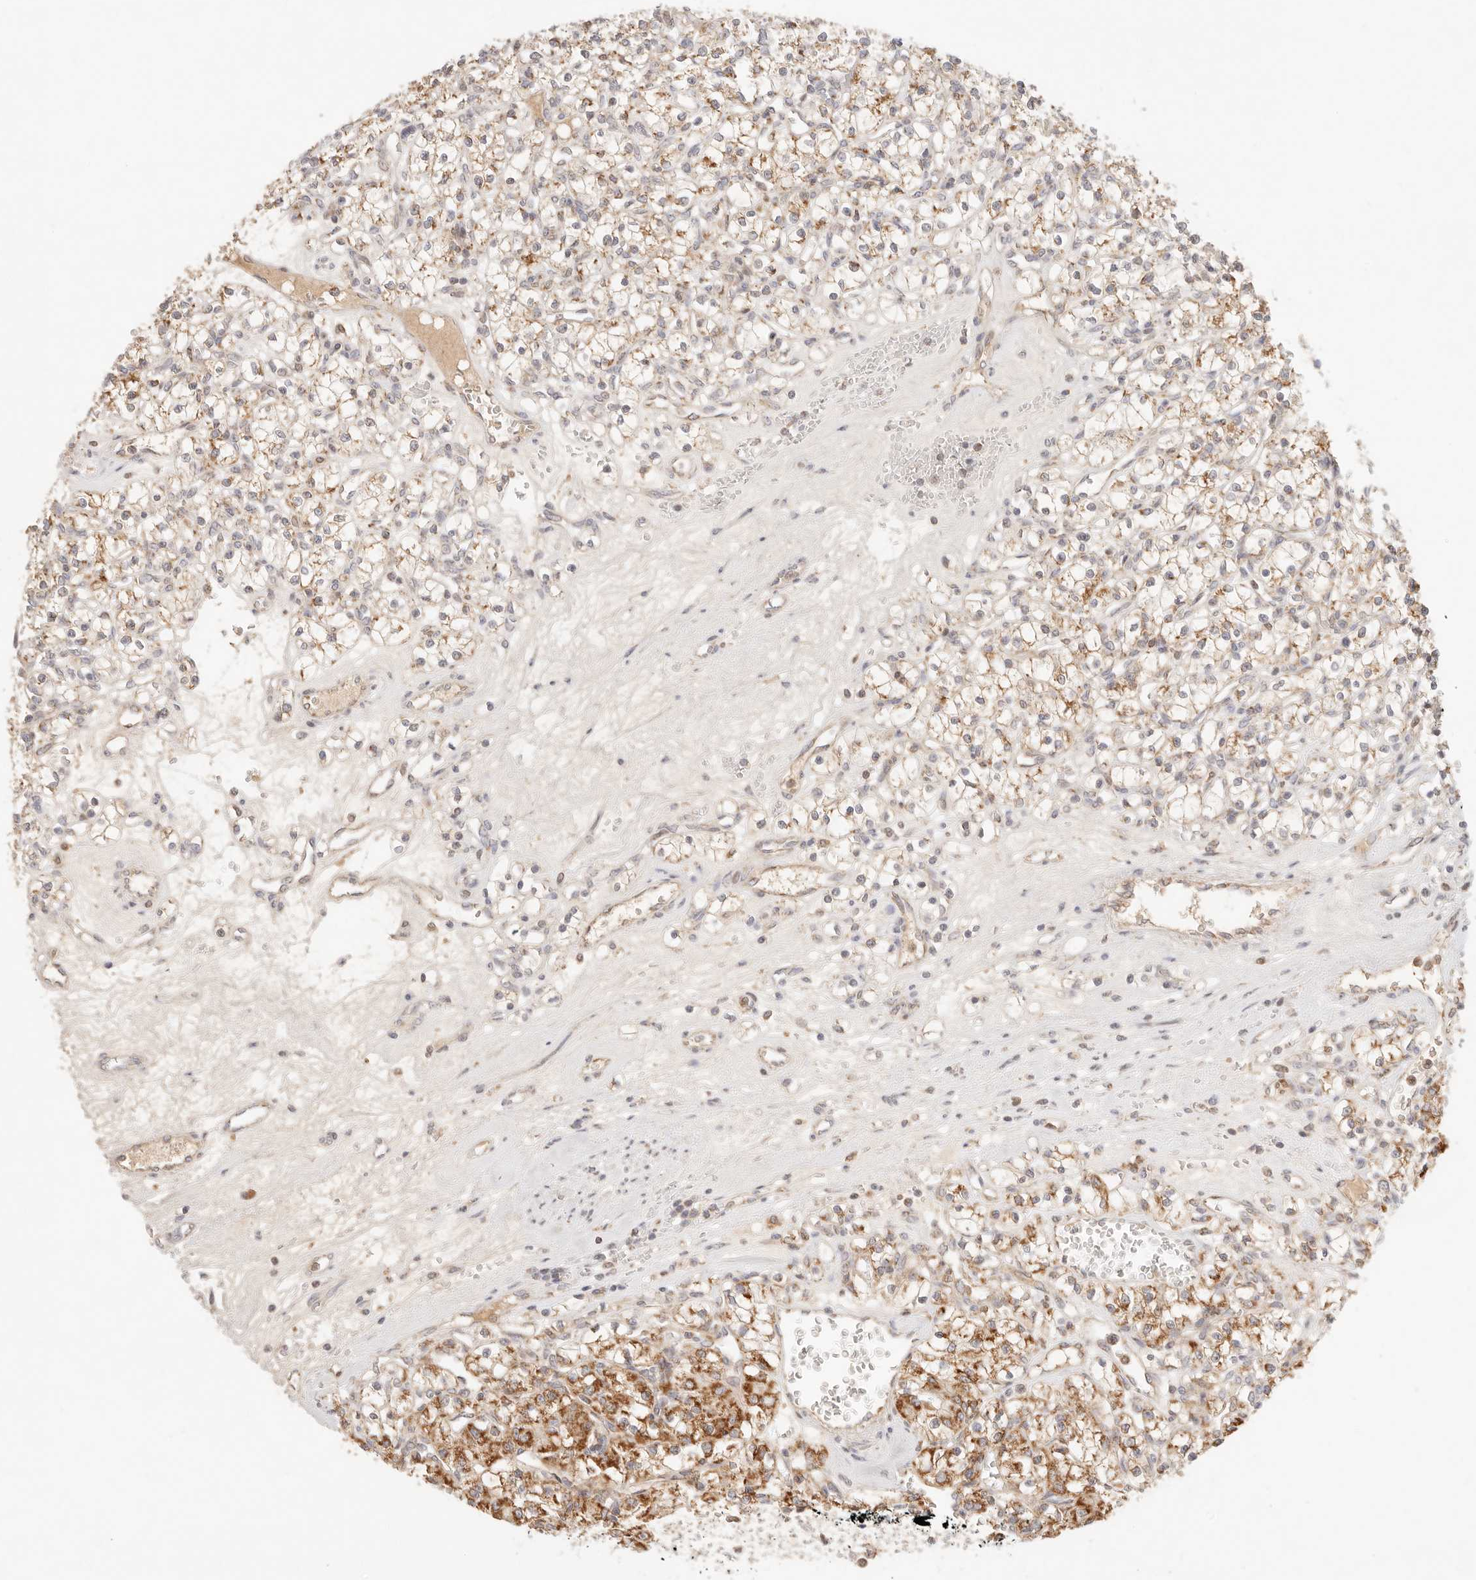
{"staining": {"intensity": "strong", "quantity": "25%-75%", "location": "cytoplasmic/membranous"}, "tissue": "renal cancer", "cell_type": "Tumor cells", "image_type": "cancer", "snomed": [{"axis": "morphology", "description": "Adenocarcinoma, NOS"}, {"axis": "topography", "description": "Kidney"}], "caption": "Immunohistochemistry (DAB) staining of renal cancer (adenocarcinoma) reveals strong cytoplasmic/membranous protein expression in about 25%-75% of tumor cells. The staining is performed using DAB brown chromogen to label protein expression. The nuclei are counter-stained blue using hematoxylin.", "gene": "COA6", "patient": {"sex": "female", "age": 59}}